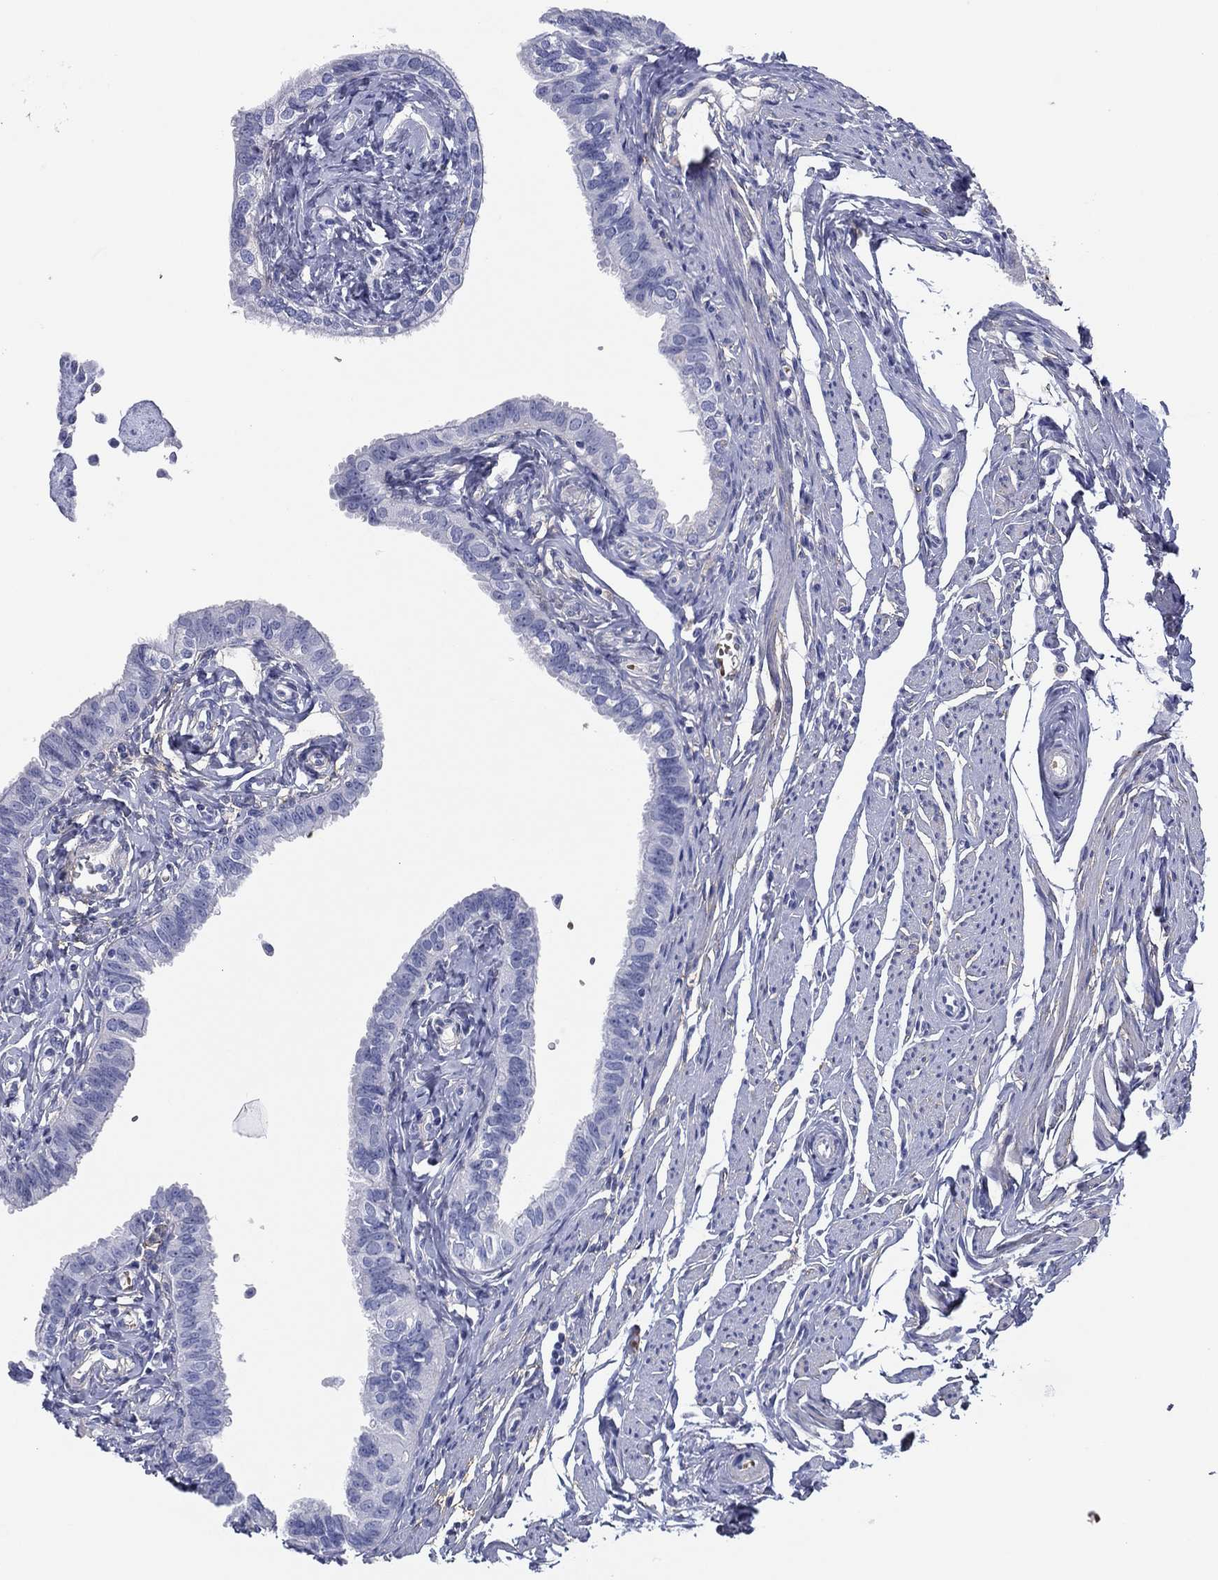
{"staining": {"intensity": "negative", "quantity": "none", "location": "none"}, "tissue": "fallopian tube", "cell_type": "Glandular cells", "image_type": "normal", "snomed": [{"axis": "morphology", "description": "Normal tissue, NOS"}, {"axis": "topography", "description": "Fallopian tube"}], "caption": "Micrograph shows no significant protein positivity in glandular cells of normal fallopian tube.", "gene": "GPC1", "patient": {"sex": "female", "age": 54}}